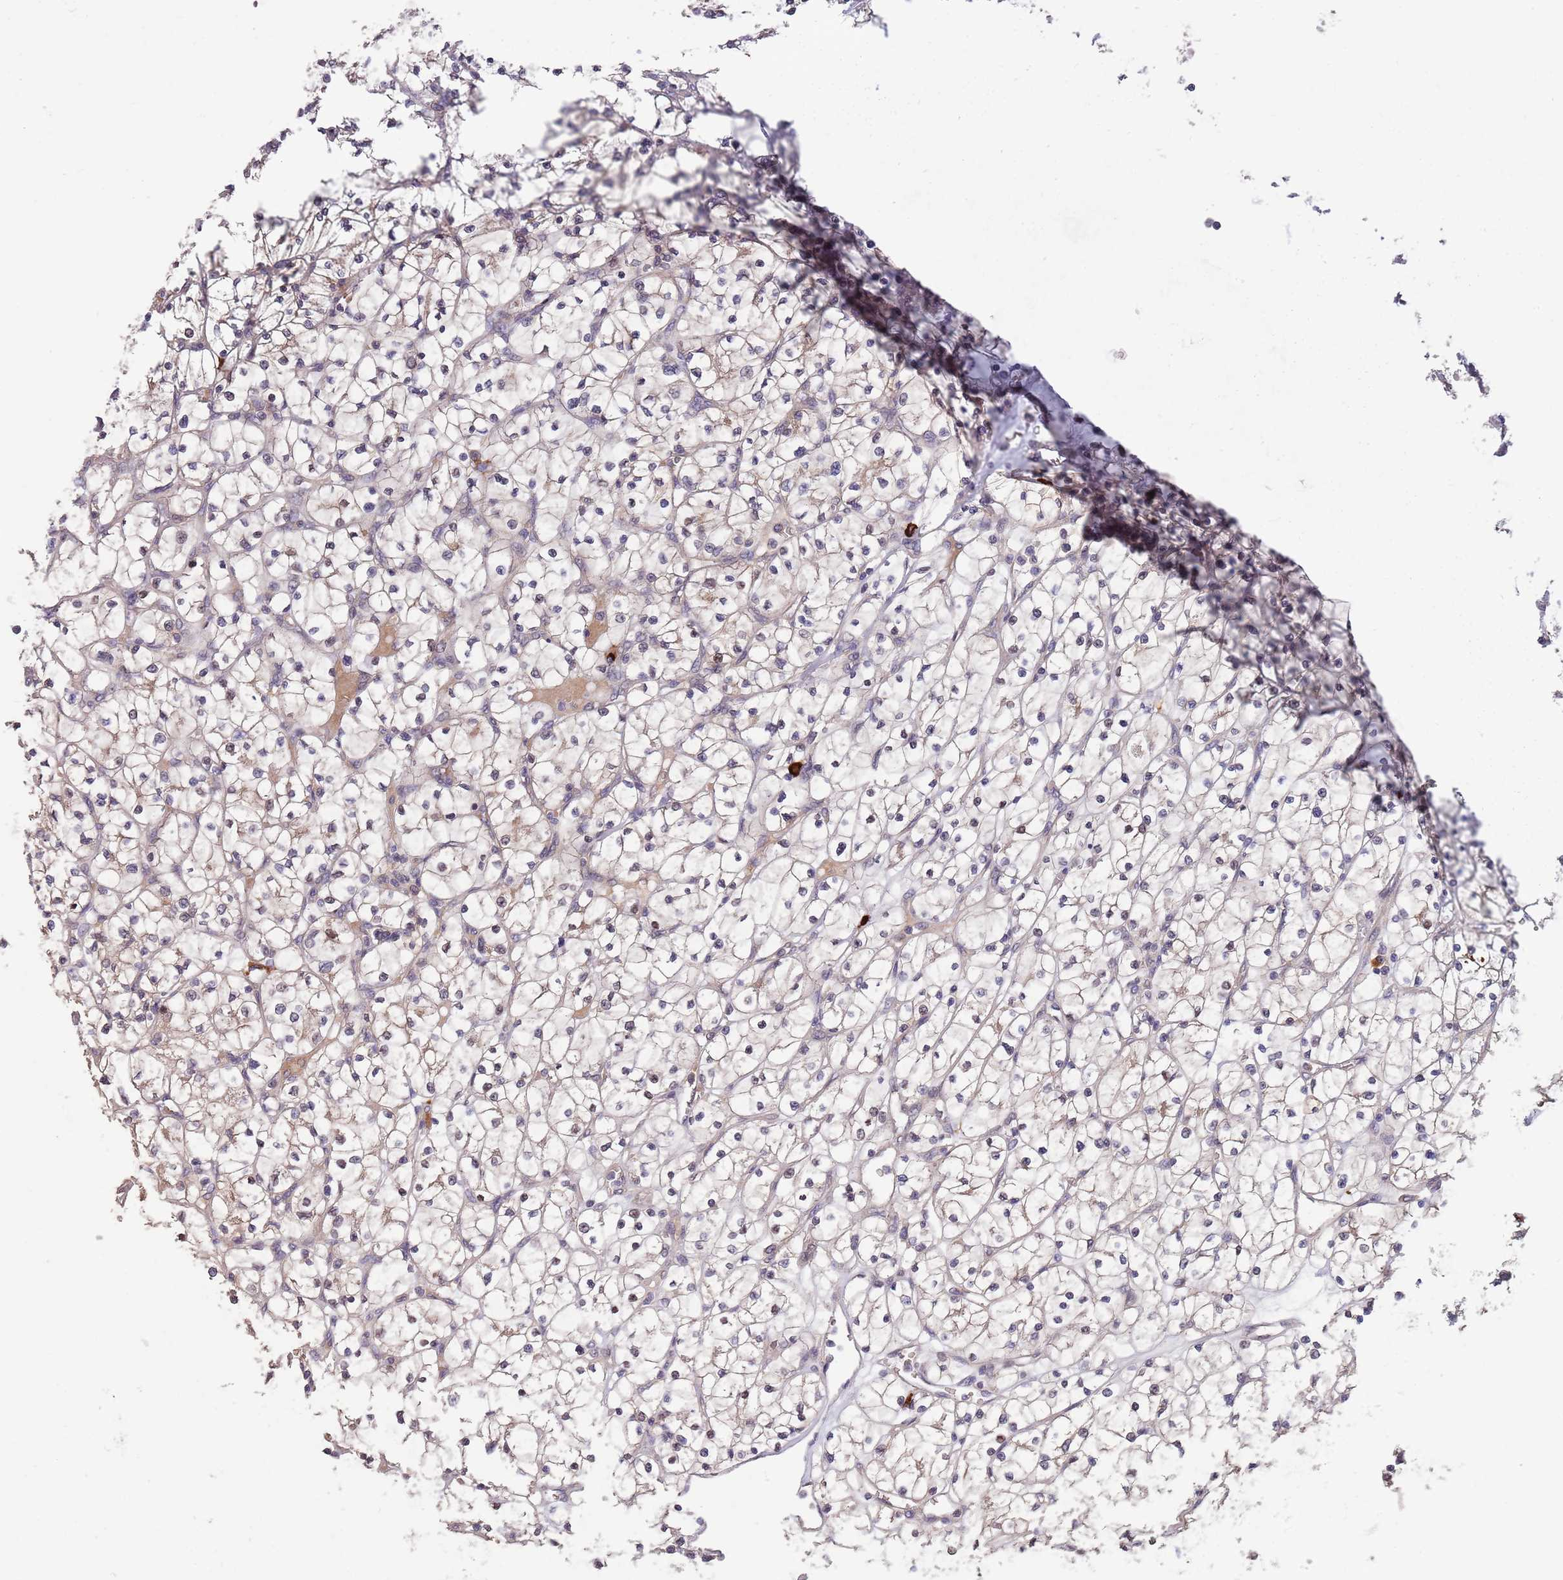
{"staining": {"intensity": "negative", "quantity": "none", "location": "none"}, "tissue": "renal cancer", "cell_type": "Tumor cells", "image_type": "cancer", "snomed": [{"axis": "morphology", "description": "Adenocarcinoma, NOS"}, {"axis": "topography", "description": "Kidney"}], "caption": "The micrograph demonstrates no significant positivity in tumor cells of renal adenocarcinoma.", "gene": "MARVELD2", "patient": {"sex": "female", "age": 64}}